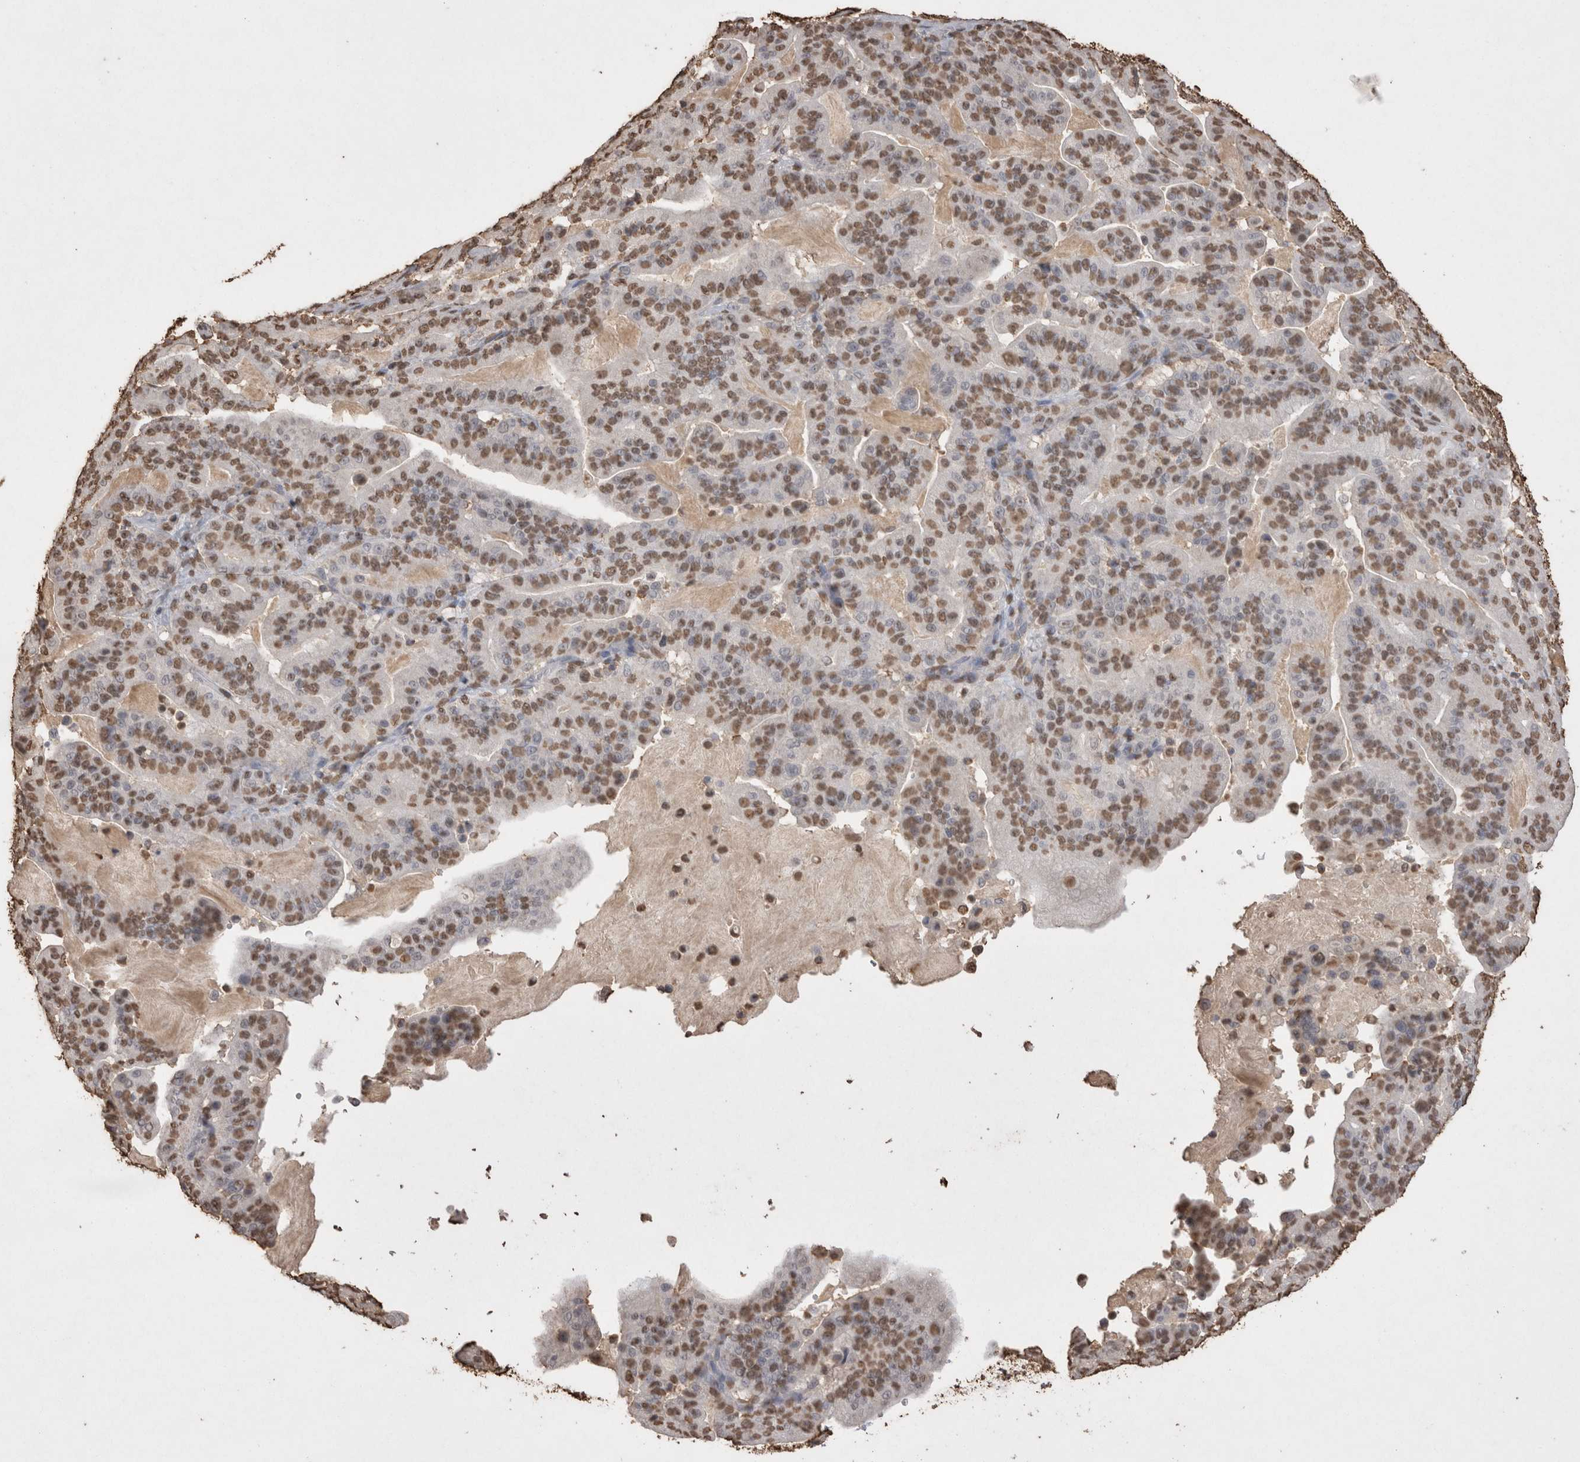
{"staining": {"intensity": "moderate", "quantity": ">75%", "location": "nuclear"}, "tissue": "pancreatic cancer", "cell_type": "Tumor cells", "image_type": "cancer", "snomed": [{"axis": "morphology", "description": "Adenocarcinoma, NOS"}, {"axis": "topography", "description": "Pancreas"}], "caption": "The immunohistochemical stain shows moderate nuclear staining in tumor cells of adenocarcinoma (pancreatic) tissue.", "gene": "POU5F1", "patient": {"sex": "male", "age": 63}}